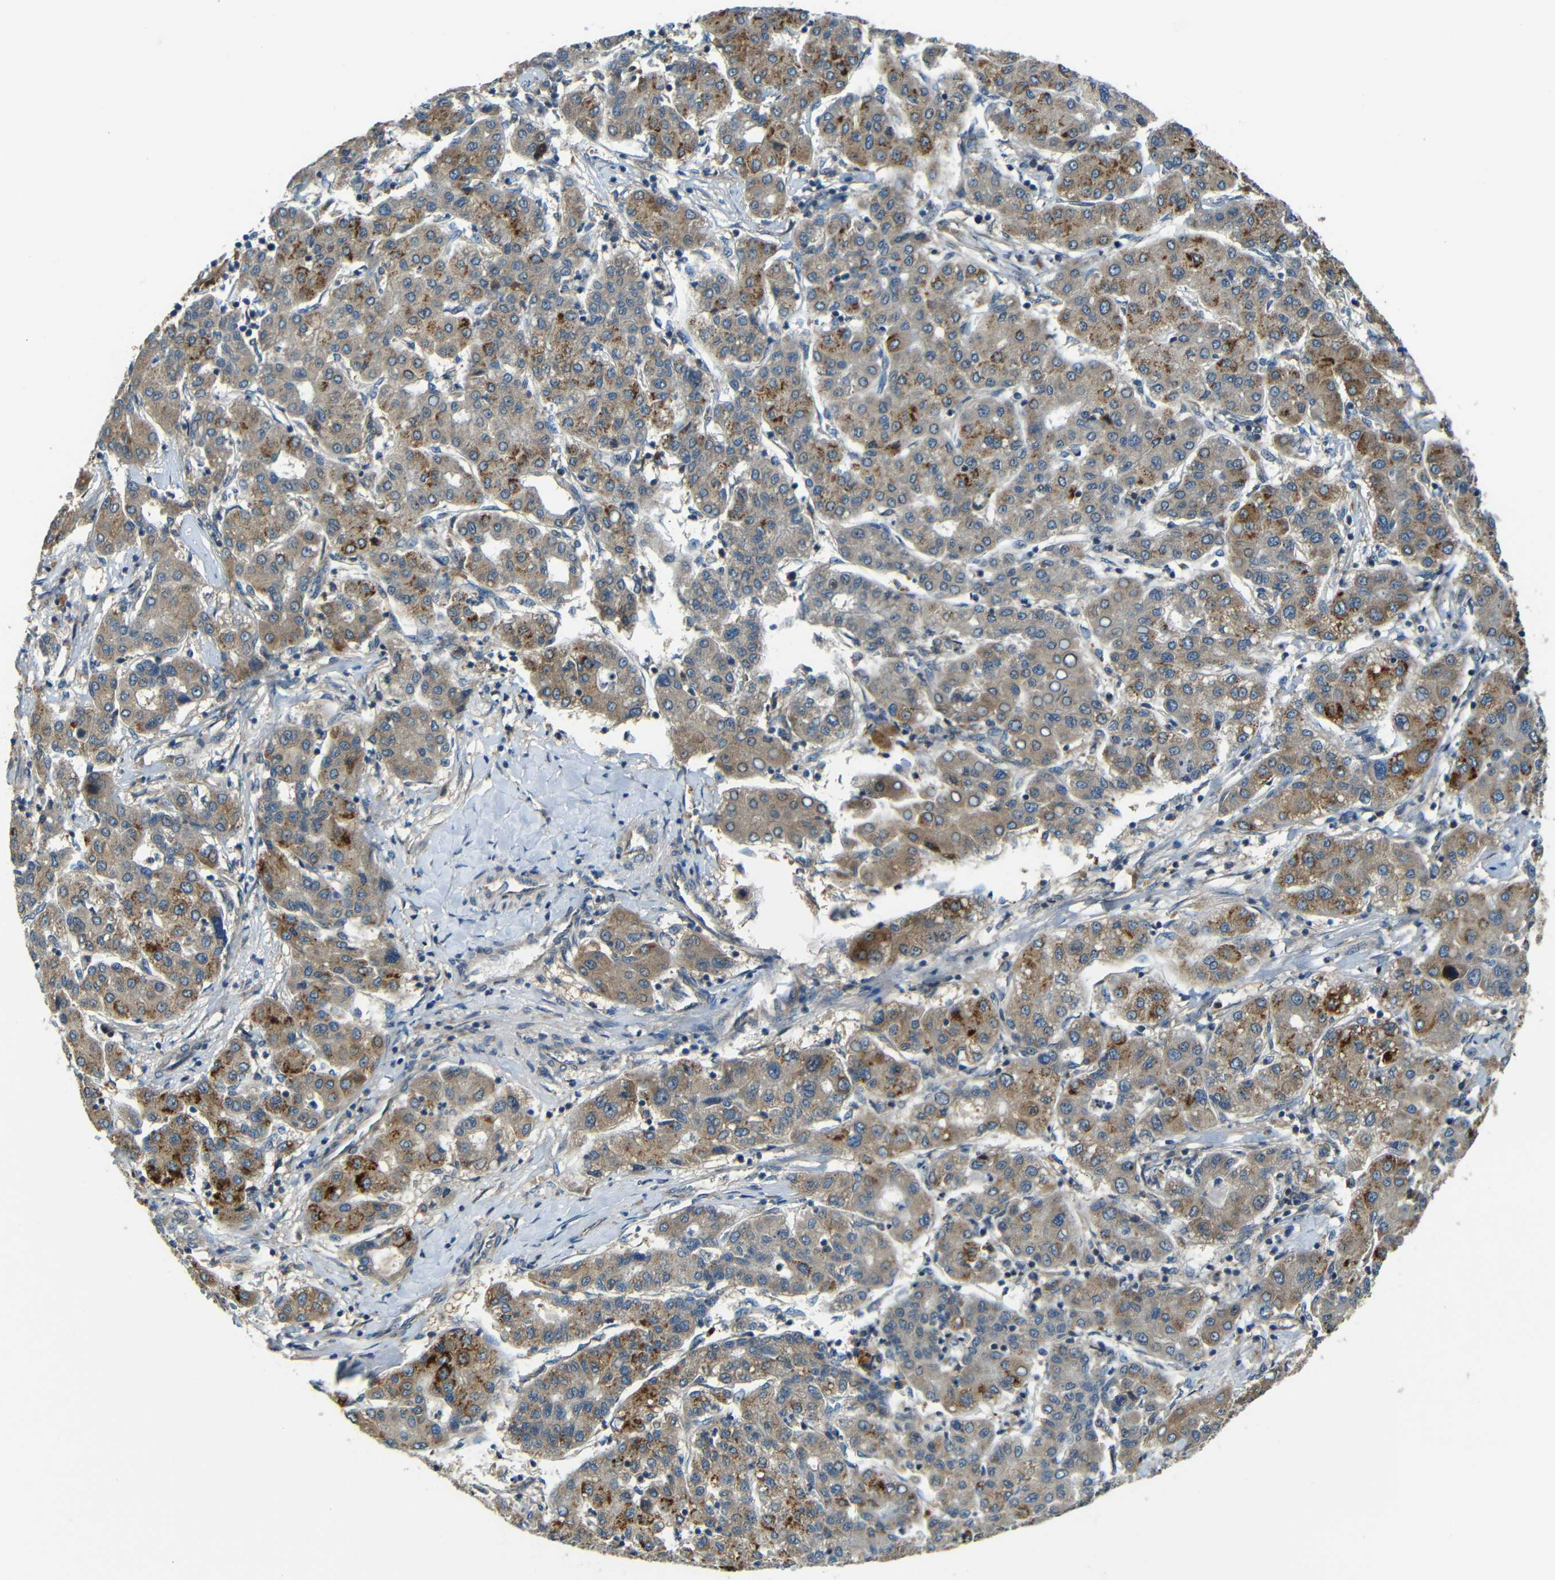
{"staining": {"intensity": "moderate", "quantity": ">75%", "location": "cytoplasmic/membranous"}, "tissue": "liver cancer", "cell_type": "Tumor cells", "image_type": "cancer", "snomed": [{"axis": "morphology", "description": "Carcinoma, Hepatocellular, NOS"}, {"axis": "topography", "description": "Liver"}], "caption": "Moderate cytoplasmic/membranous expression for a protein is appreciated in approximately >75% of tumor cells of liver hepatocellular carcinoma using immunohistochemistry (IHC).", "gene": "FNDC3A", "patient": {"sex": "male", "age": 65}}